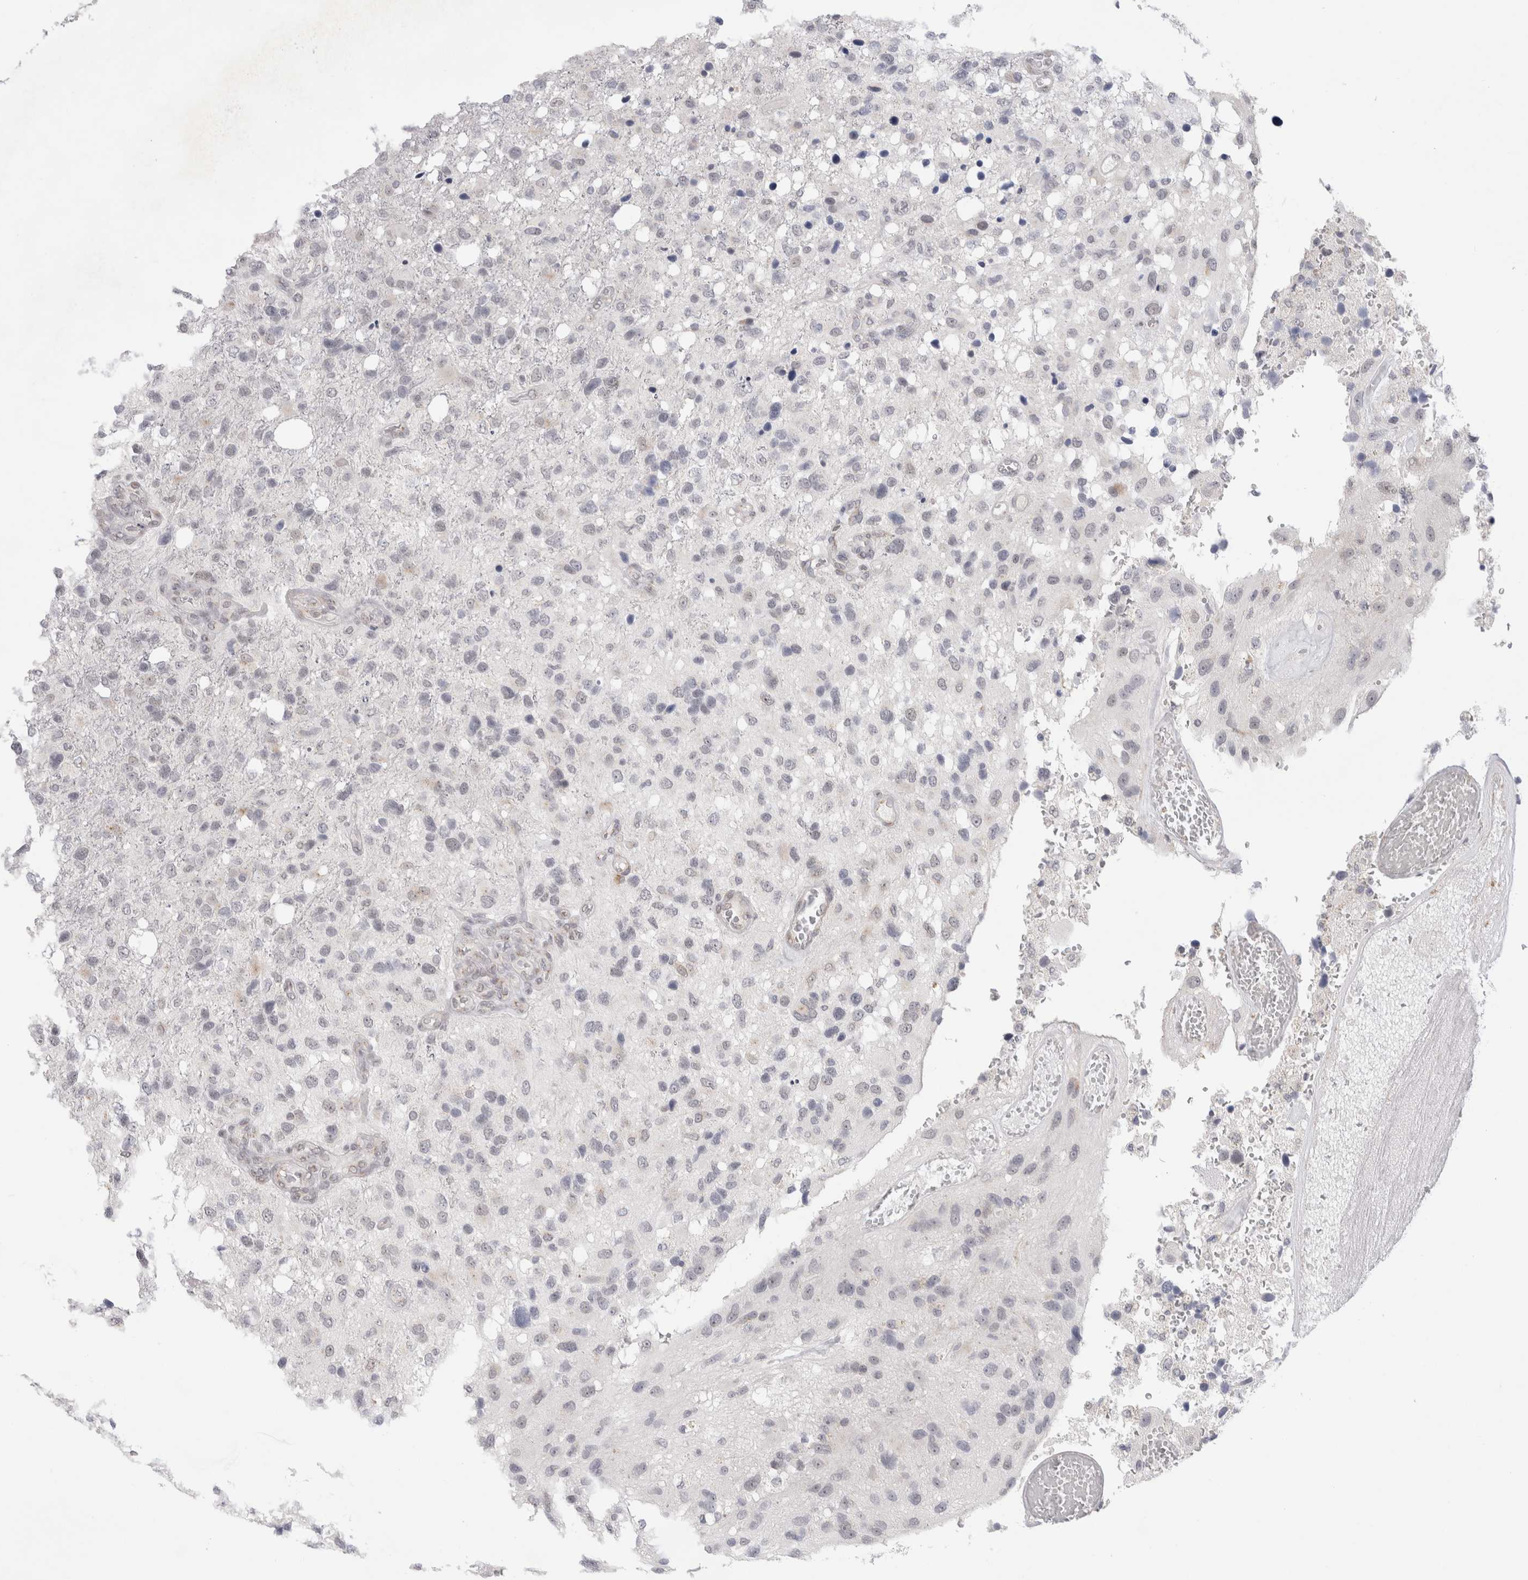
{"staining": {"intensity": "negative", "quantity": "none", "location": "none"}, "tissue": "glioma", "cell_type": "Tumor cells", "image_type": "cancer", "snomed": [{"axis": "morphology", "description": "Glioma, malignant, High grade"}, {"axis": "topography", "description": "Brain"}], "caption": "High power microscopy histopathology image of an IHC image of glioma, revealing no significant staining in tumor cells.", "gene": "TRMT1L", "patient": {"sex": "female", "age": 58}}